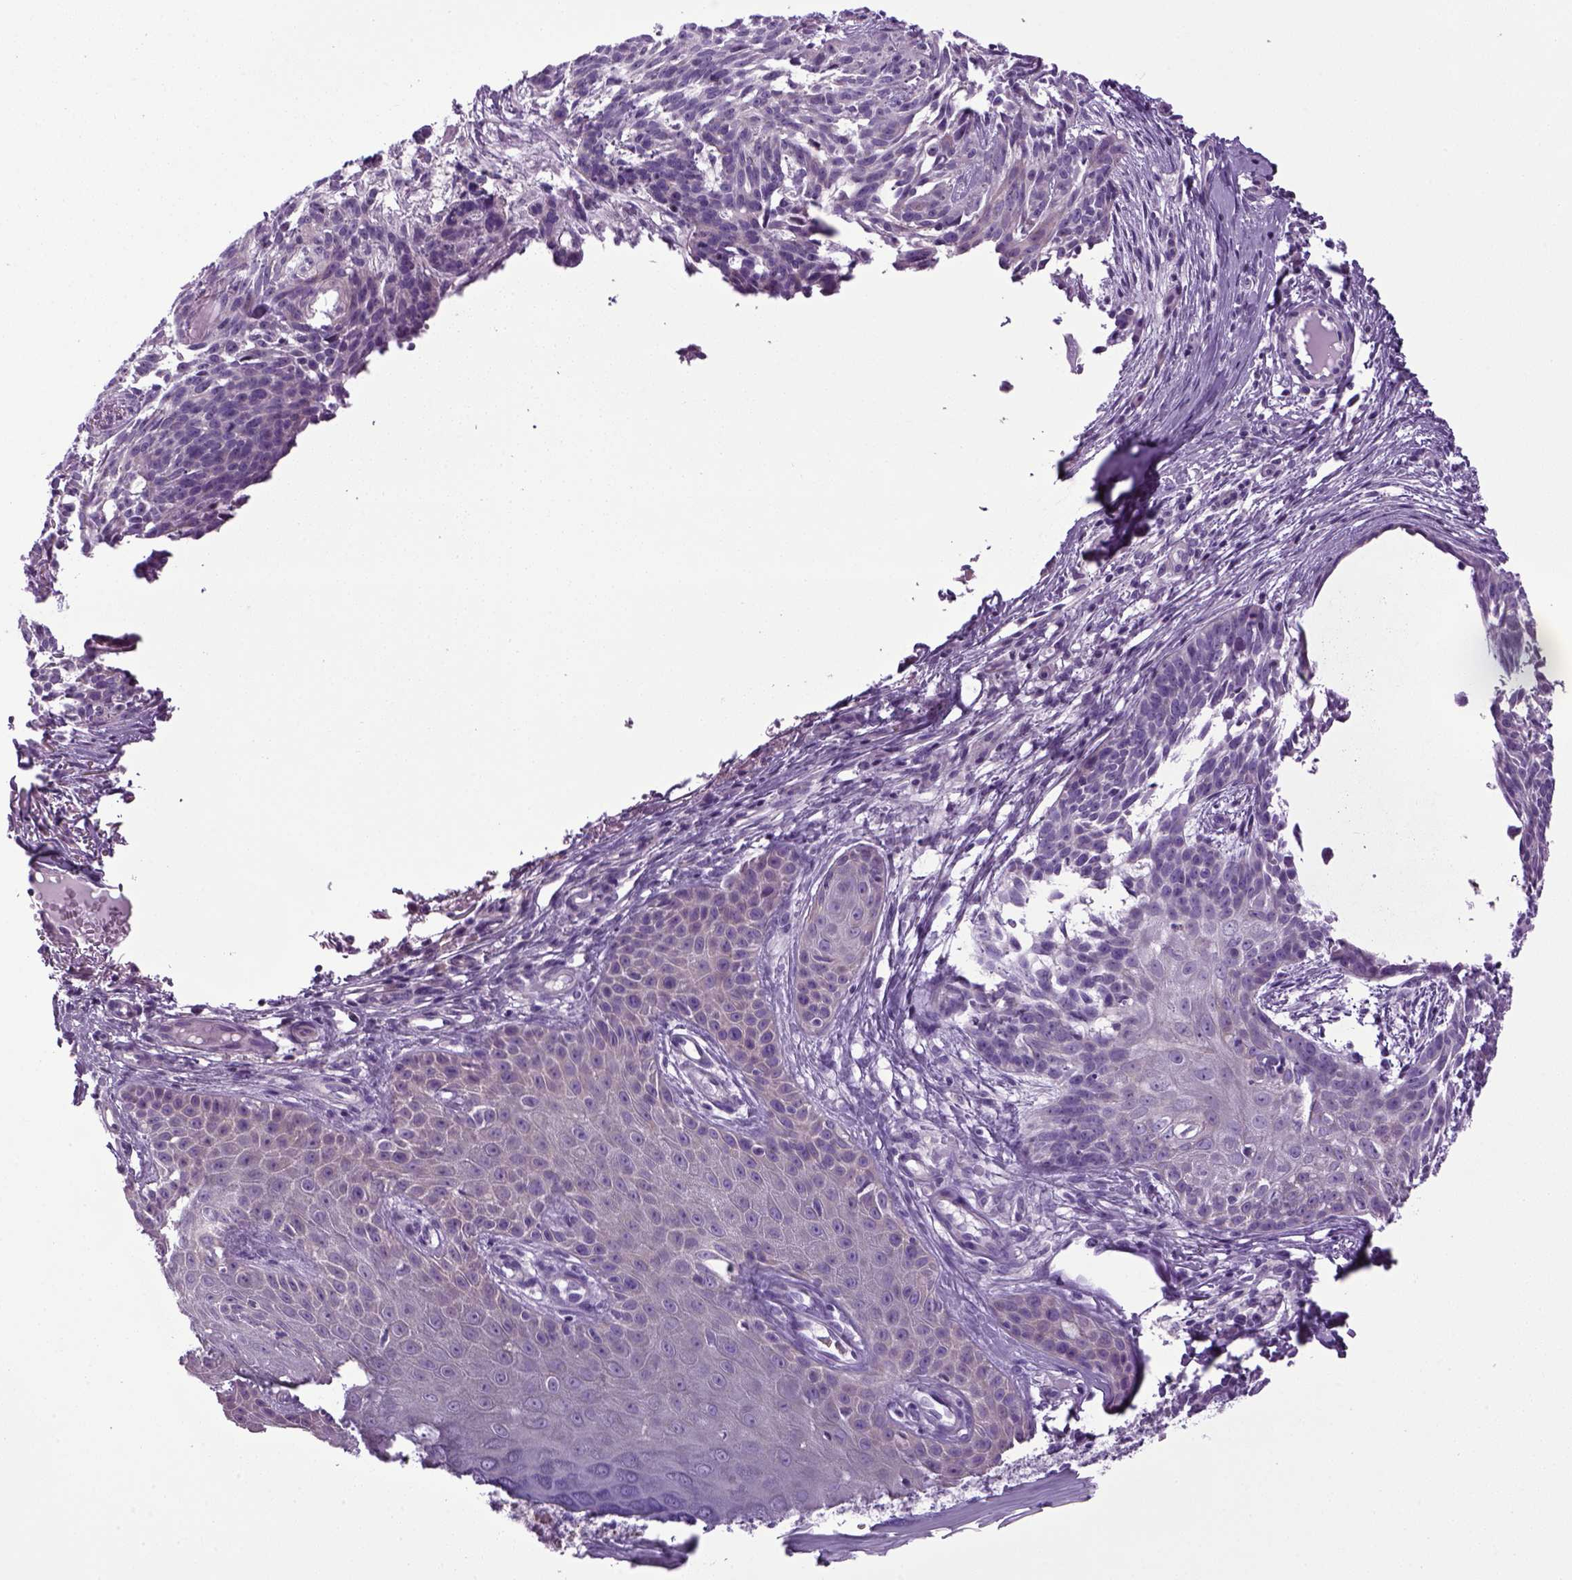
{"staining": {"intensity": "negative", "quantity": "none", "location": "none"}, "tissue": "skin cancer", "cell_type": "Tumor cells", "image_type": "cancer", "snomed": [{"axis": "morphology", "description": "Basal cell carcinoma"}, {"axis": "topography", "description": "Skin"}], "caption": "Immunohistochemistry (IHC) micrograph of human skin cancer stained for a protein (brown), which shows no expression in tumor cells. Nuclei are stained in blue.", "gene": "HMCN2", "patient": {"sex": "male", "age": 88}}